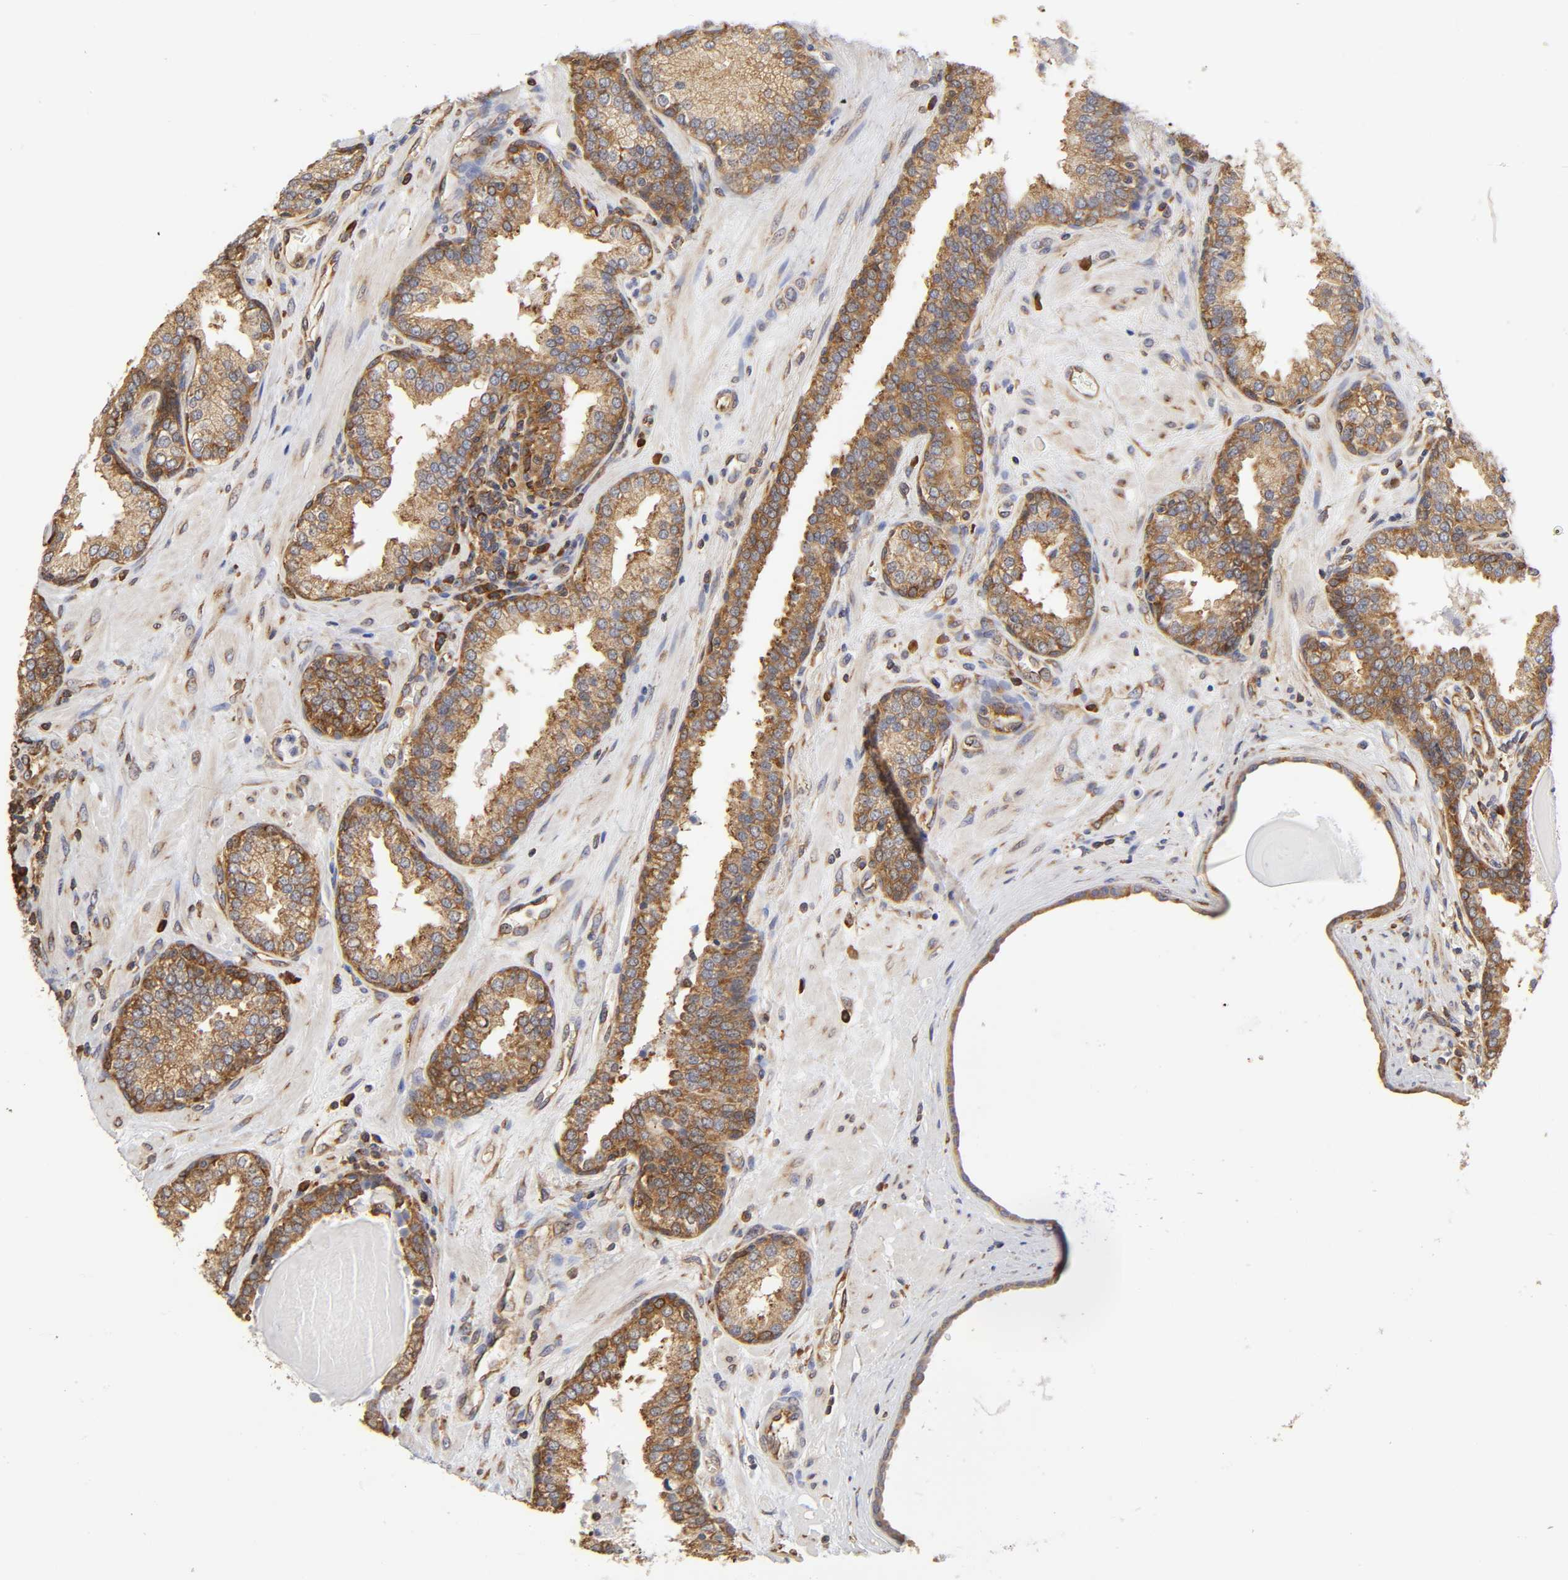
{"staining": {"intensity": "moderate", "quantity": ">75%", "location": "cytoplasmic/membranous"}, "tissue": "prostate", "cell_type": "Glandular cells", "image_type": "normal", "snomed": [{"axis": "morphology", "description": "Normal tissue, NOS"}, {"axis": "topography", "description": "Prostate"}], "caption": "Immunohistochemical staining of normal prostate demonstrates medium levels of moderate cytoplasmic/membranous staining in about >75% of glandular cells. Ihc stains the protein of interest in brown and the nuclei are stained blue.", "gene": "RPL14", "patient": {"sex": "male", "age": 51}}